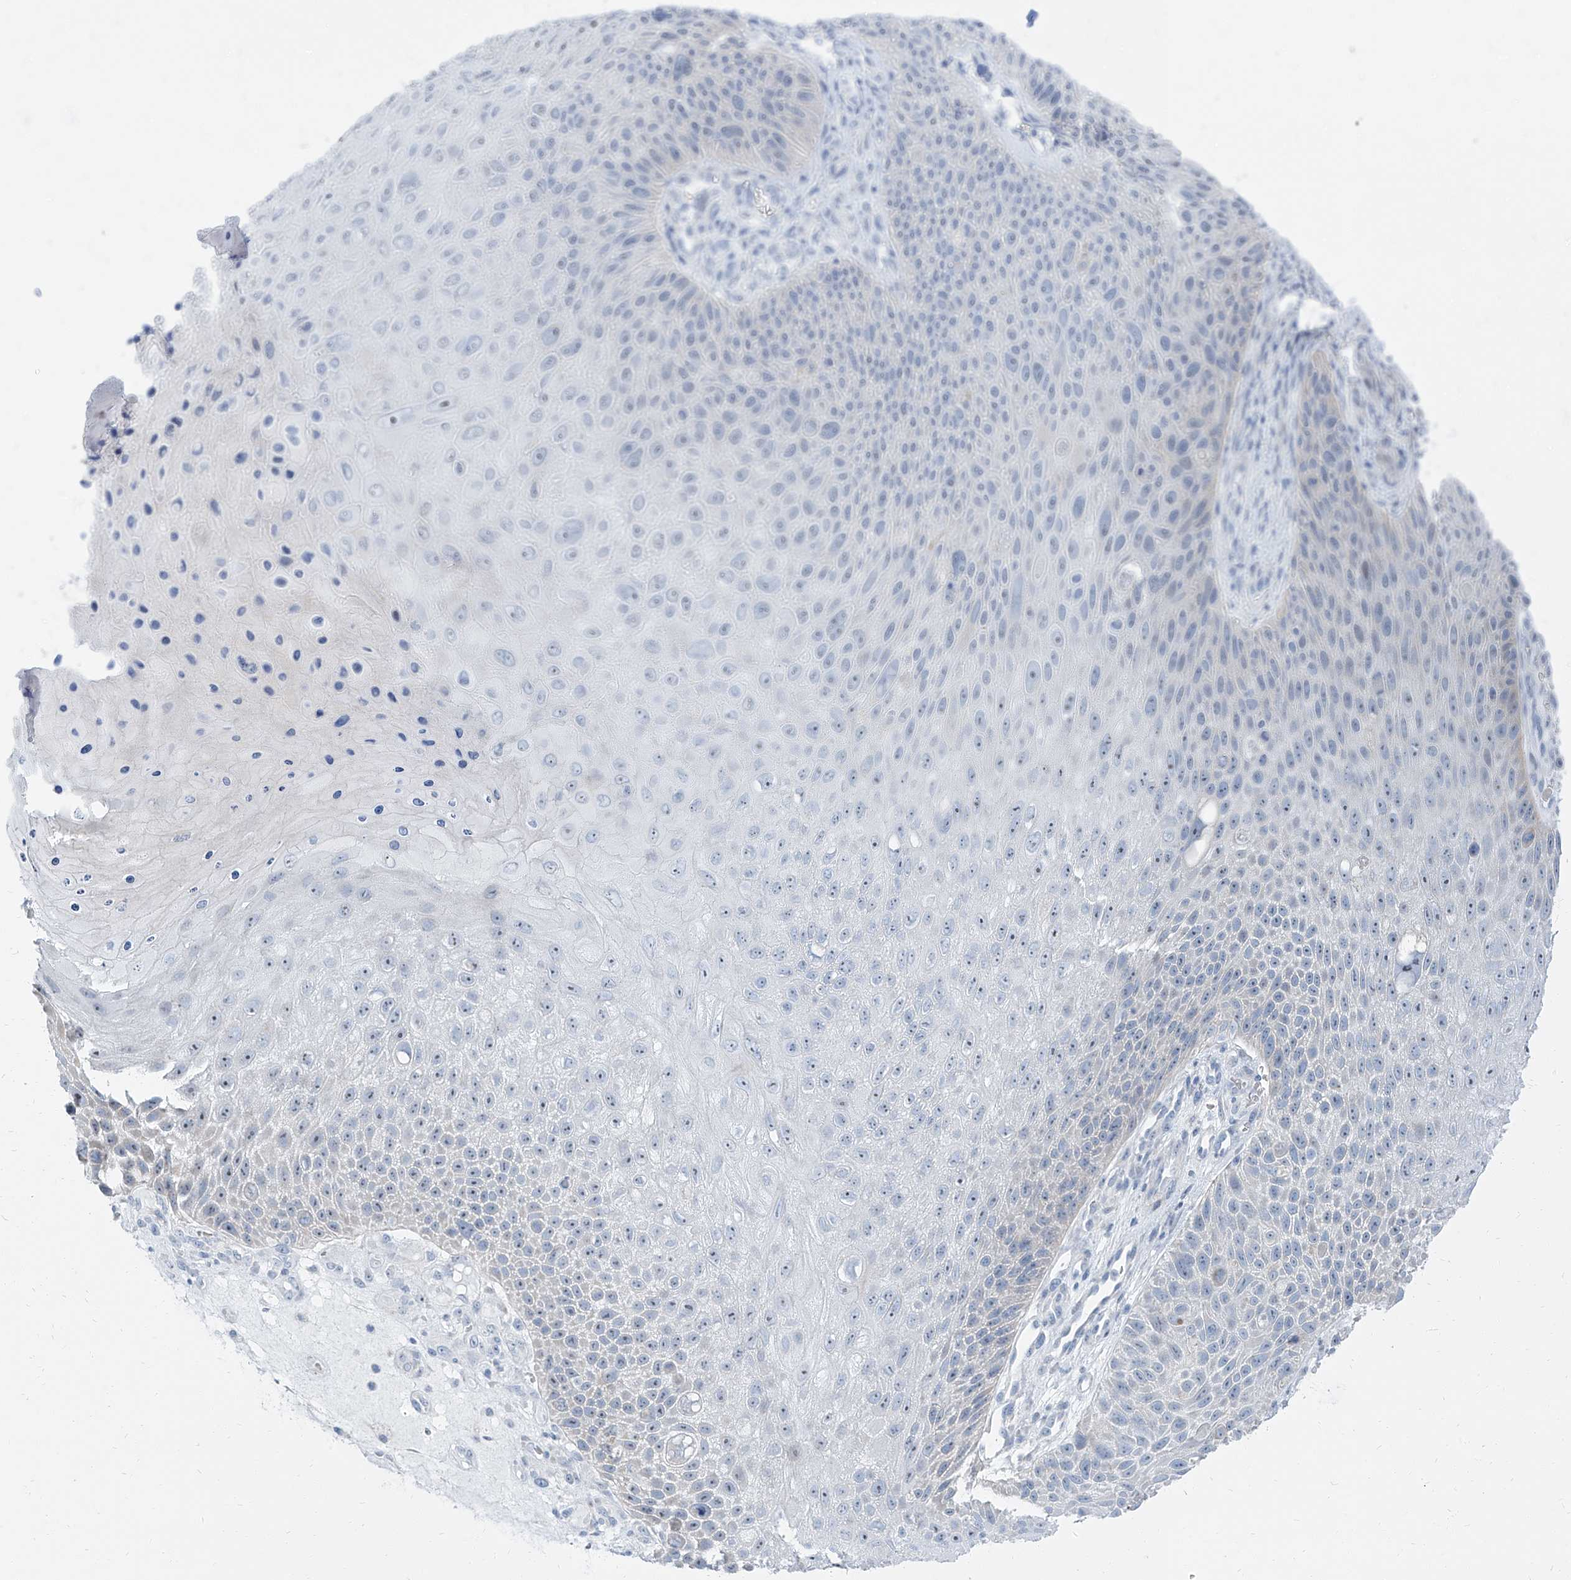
{"staining": {"intensity": "negative", "quantity": "none", "location": "none"}, "tissue": "skin cancer", "cell_type": "Tumor cells", "image_type": "cancer", "snomed": [{"axis": "morphology", "description": "Squamous cell carcinoma, NOS"}, {"axis": "topography", "description": "Skin"}], "caption": "Immunohistochemistry (IHC) photomicrograph of neoplastic tissue: human skin cancer (squamous cell carcinoma) stained with DAB shows no significant protein positivity in tumor cells. The staining was performed using DAB (3,3'-diaminobenzidine) to visualize the protein expression in brown, while the nuclei were stained in blue with hematoxylin (Magnification: 20x).", "gene": "TXLNB", "patient": {"sex": "female", "age": 88}}